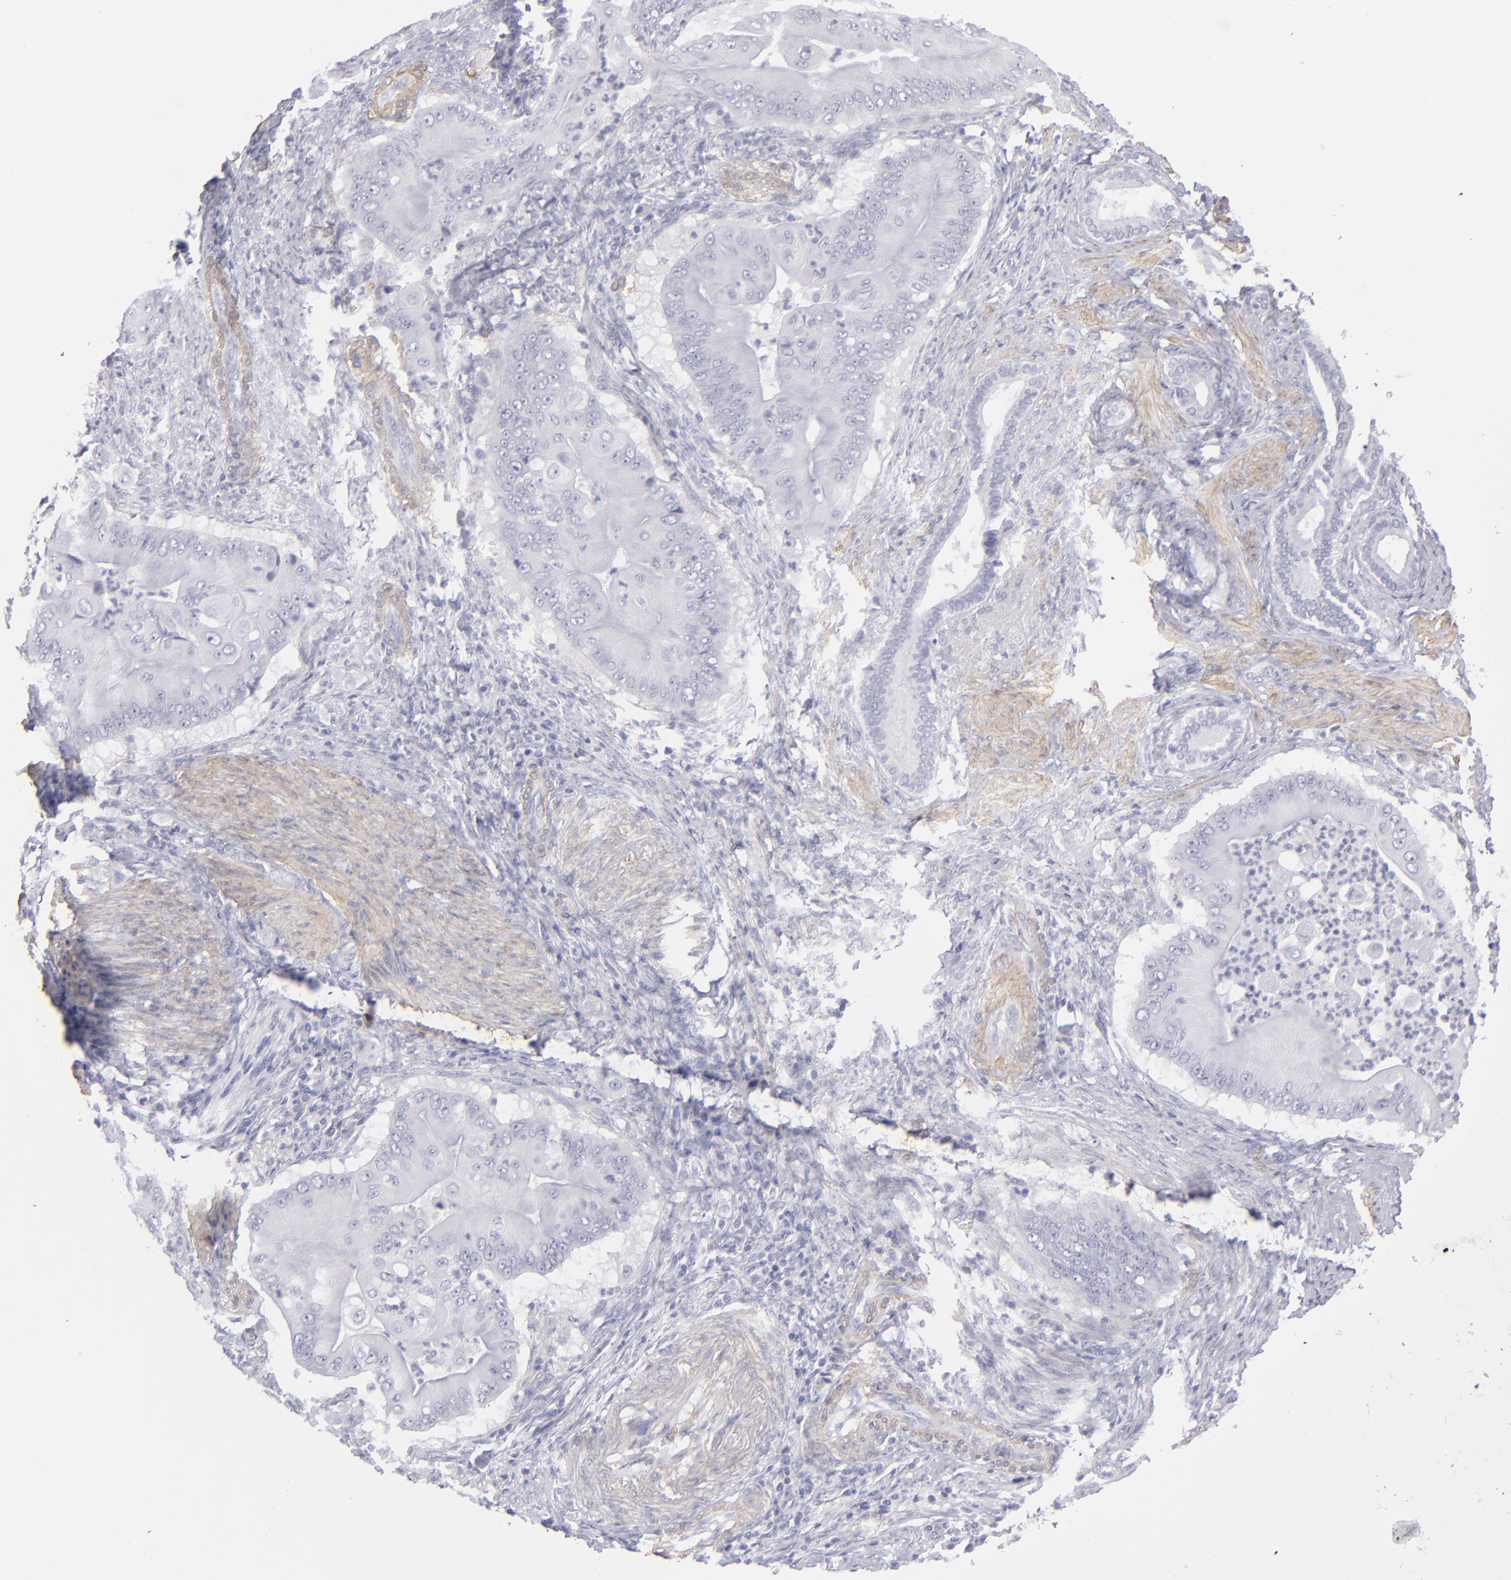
{"staining": {"intensity": "negative", "quantity": "none", "location": "none"}, "tissue": "pancreatic cancer", "cell_type": "Tumor cells", "image_type": "cancer", "snomed": [{"axis": "morphology", "description": "Adenocarcinoma, NOS"}, {"axis": "topography", "description": "Pancreas"}], "caption": "DAB (3,3'-diaminobenzidine) immunohistochemical staining of pancreatic cancer reveals no significant staining in tumor cells.", "gene": "MYH11", "patient": {"sex": "male", "age": 62}}